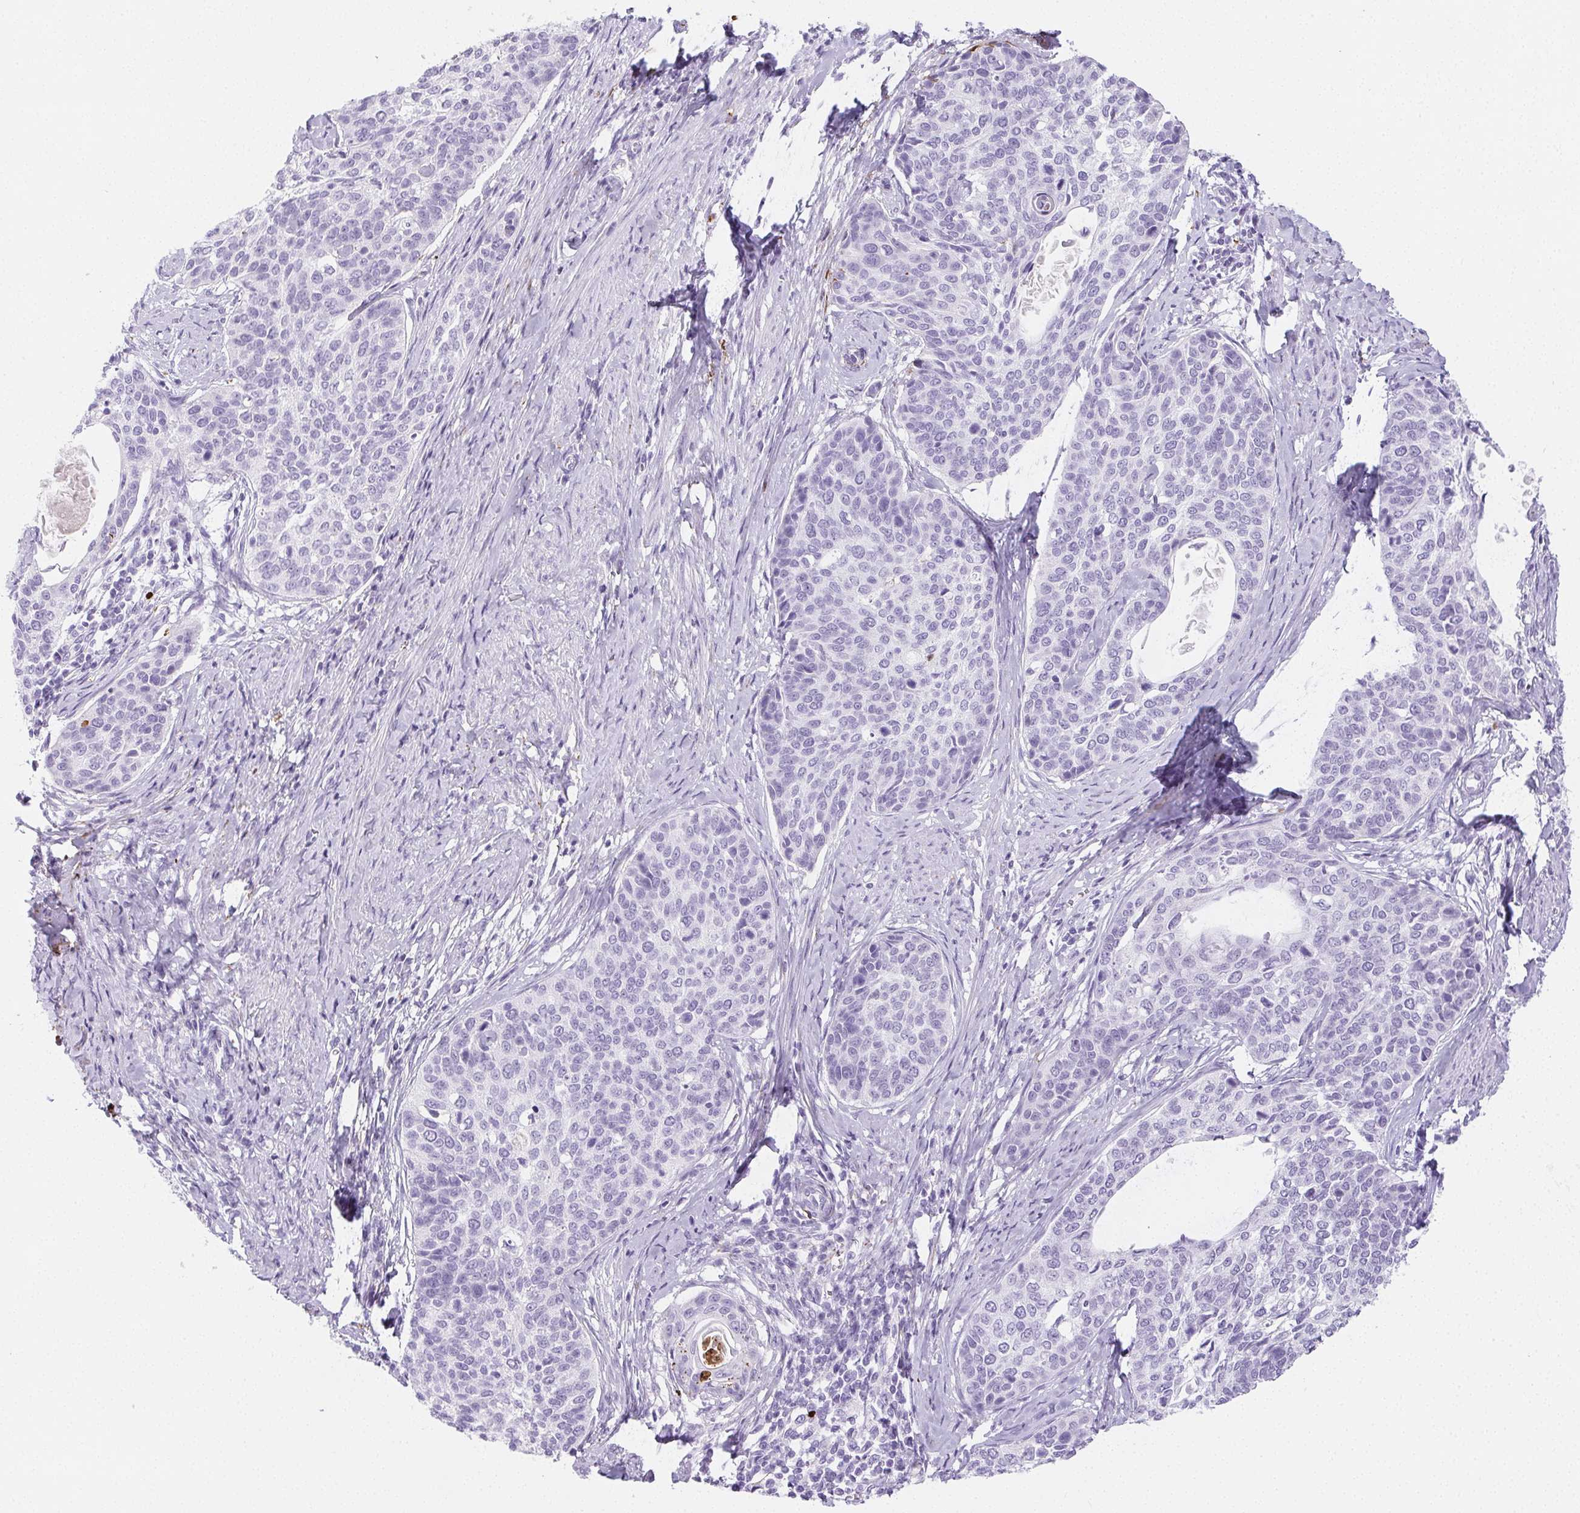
{"staining": {"intensity": "negative", "quantity": "none", "location": "none"}, "tissue": "cervical cancer", "cell_type": "Tumor cells", "image_type": "cancer", "snomed": [{"axis": "morphology", "description": "Squamous cell carcinoma, NOS"}, {"axis": "topography", "description": "Cervix"}], "caption": "This is an IHC micrograph of cervical squamous cell carcinoma. There is no expression in tumor cells.", "gene": "VTN", "patient": {"sex": "female", "age": 69}}